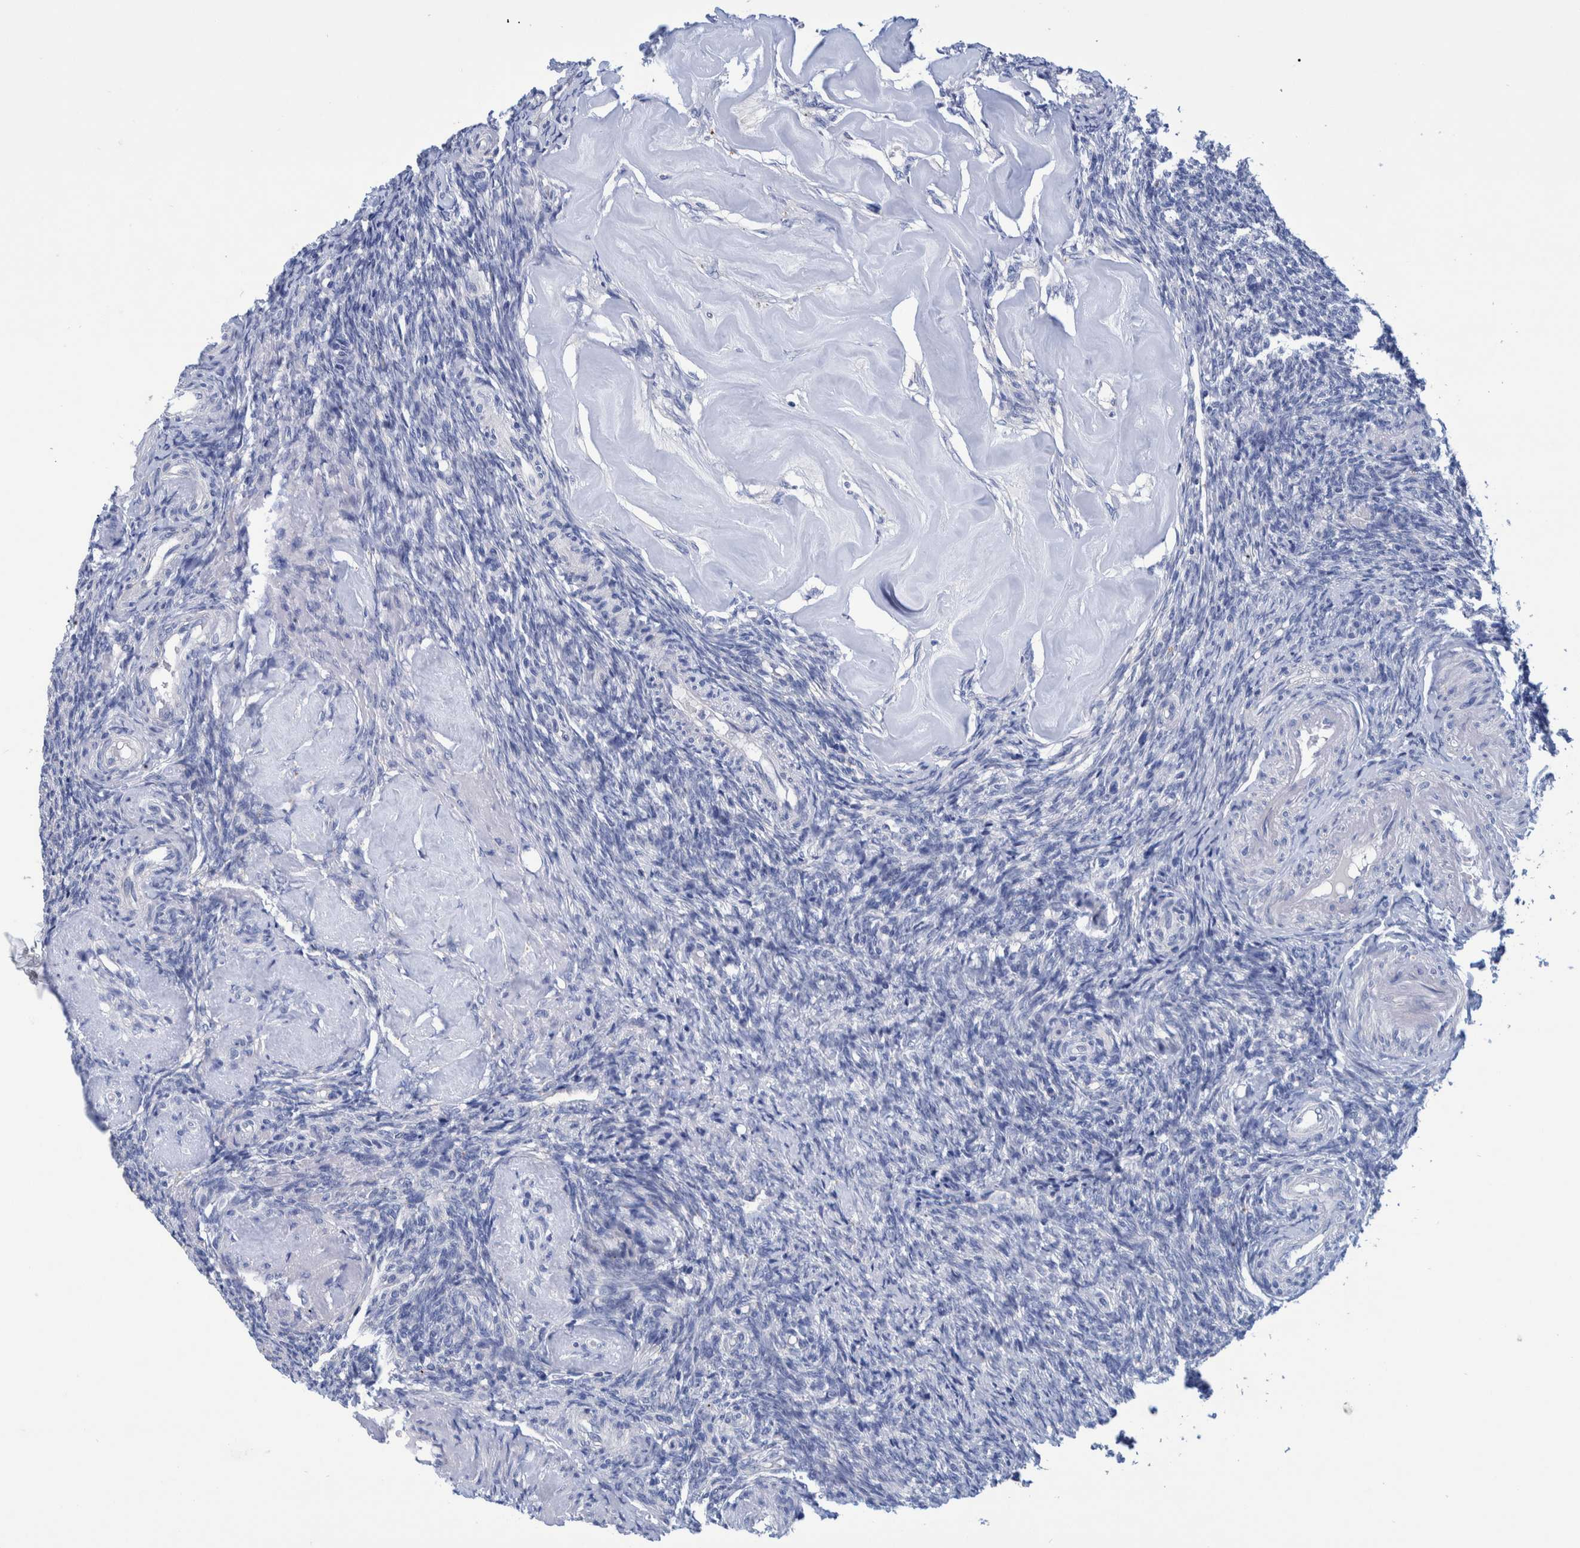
{"staining": {"intensity": "negative", "quantity": "none", "location": "none"}, "tissue": "ovary", "cell_type": "Ovarian stroma cells", "image_type": "normal", "snomed": [{"axis": "morphology", "description": "Normal tissue, NOS"}, {"axis": "topography", "description": "Ovary"}], "caption": "Immunohistochemical staining of normal human ovary displays no significant staining in ovarian stroma cells. (DAB (3,3'-diaminobenzidine) immunohistochemistry visualized using brightfield microscopy, high magnification).", "gene": "MKS1", "patient": {"sex": "female", "age": 41}}